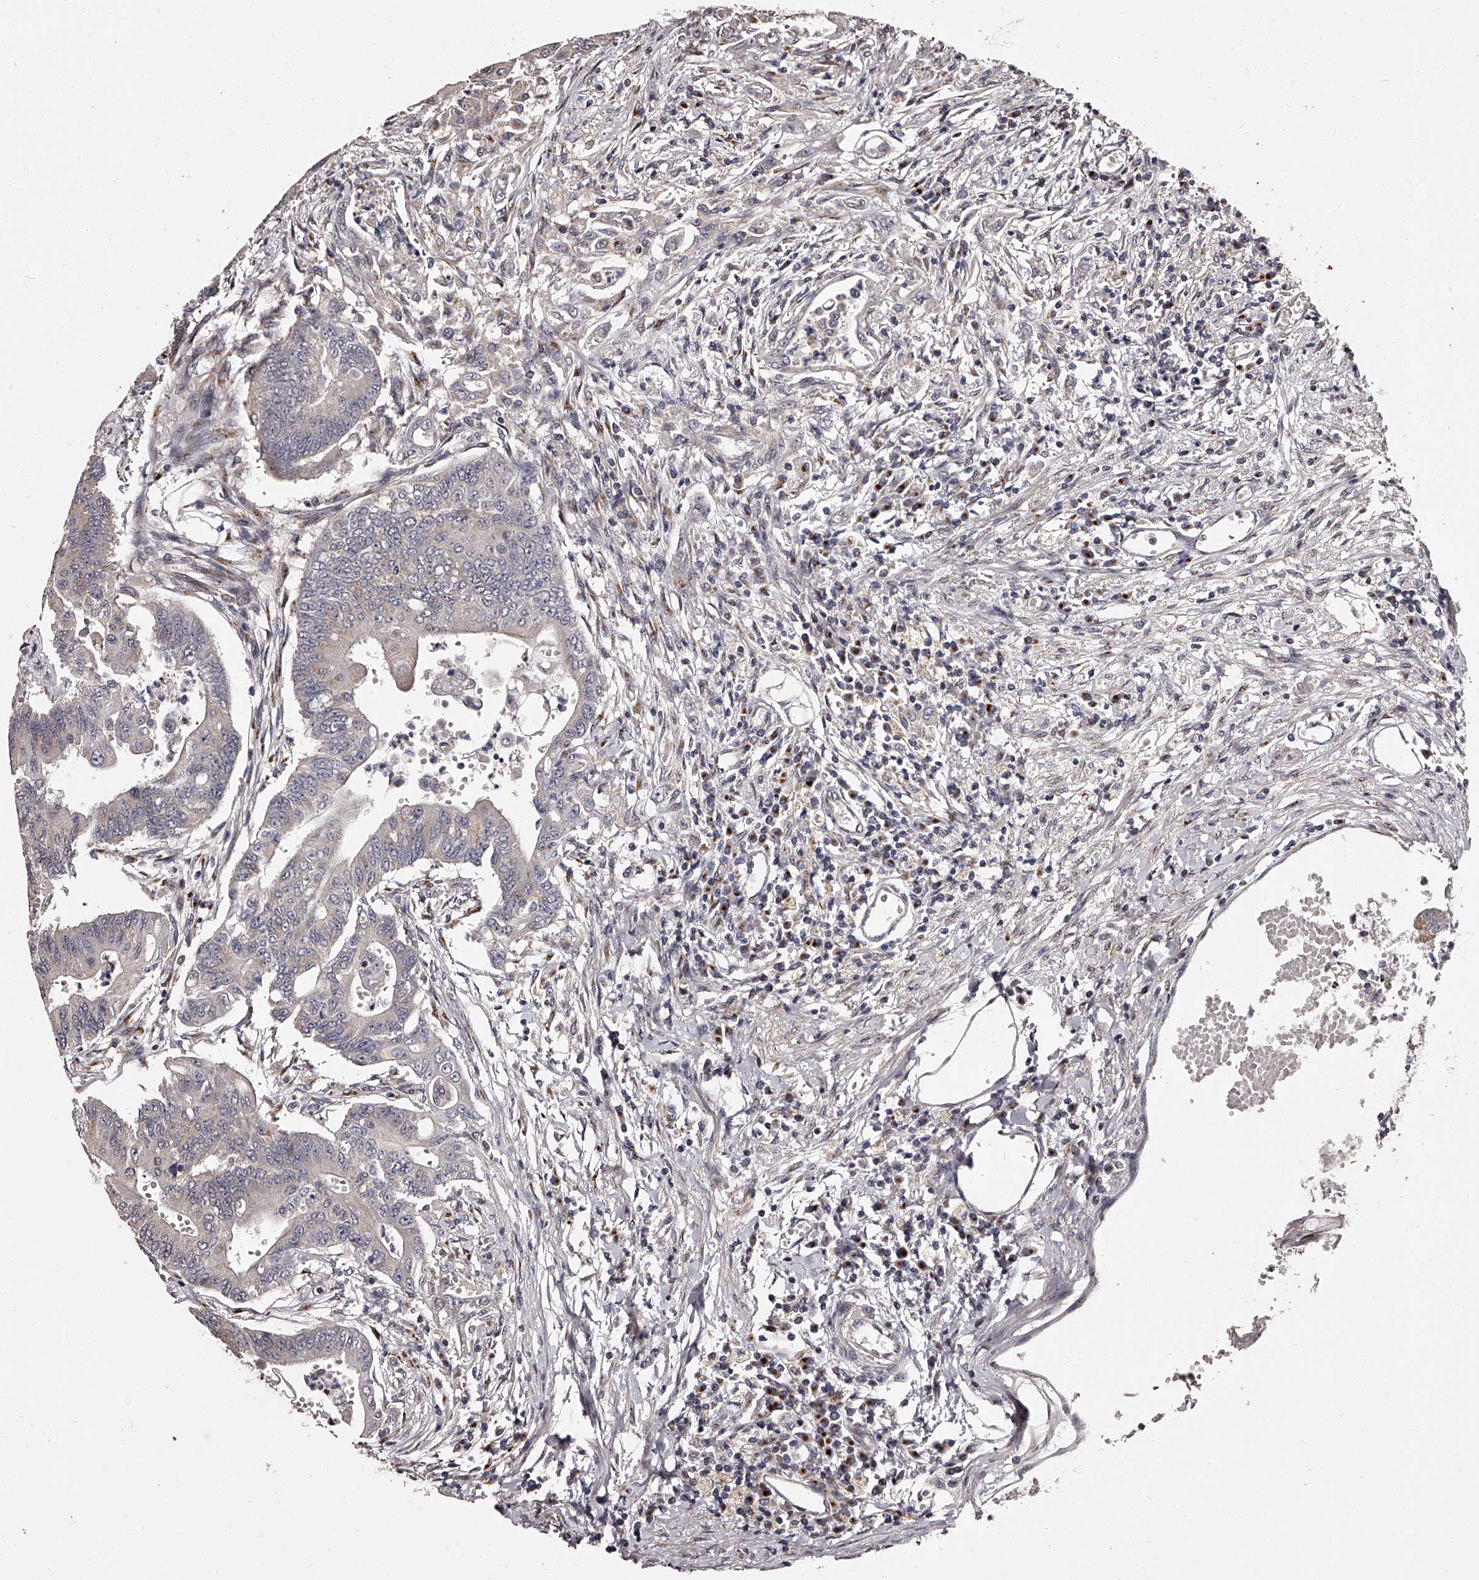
{"staining": {"intensity": "negative", "quantity": "none", "location": "none"}, "tissue": "colorectal cancer", "cell_type": "Tumor cells", "image_type": "cancer", "snomed": [{"axis": "morphology", "description": "Adenoma, NOS"}, {"axis": "morphology", "description": "Adenocarcinoma, NOS"}, {"axis": "topography", "description": "Colon"}], "caption": "IHC micrograph of neoplastic tissue: adenoma (colorectal) stained with DAB exhibits no significant protein staining in tumor cells. (DAB (3,3'-diaminobenzidine) IHC, high magnification).", "gene": "RSC1A1", "patient": {"sex": "male", "age": 79}}